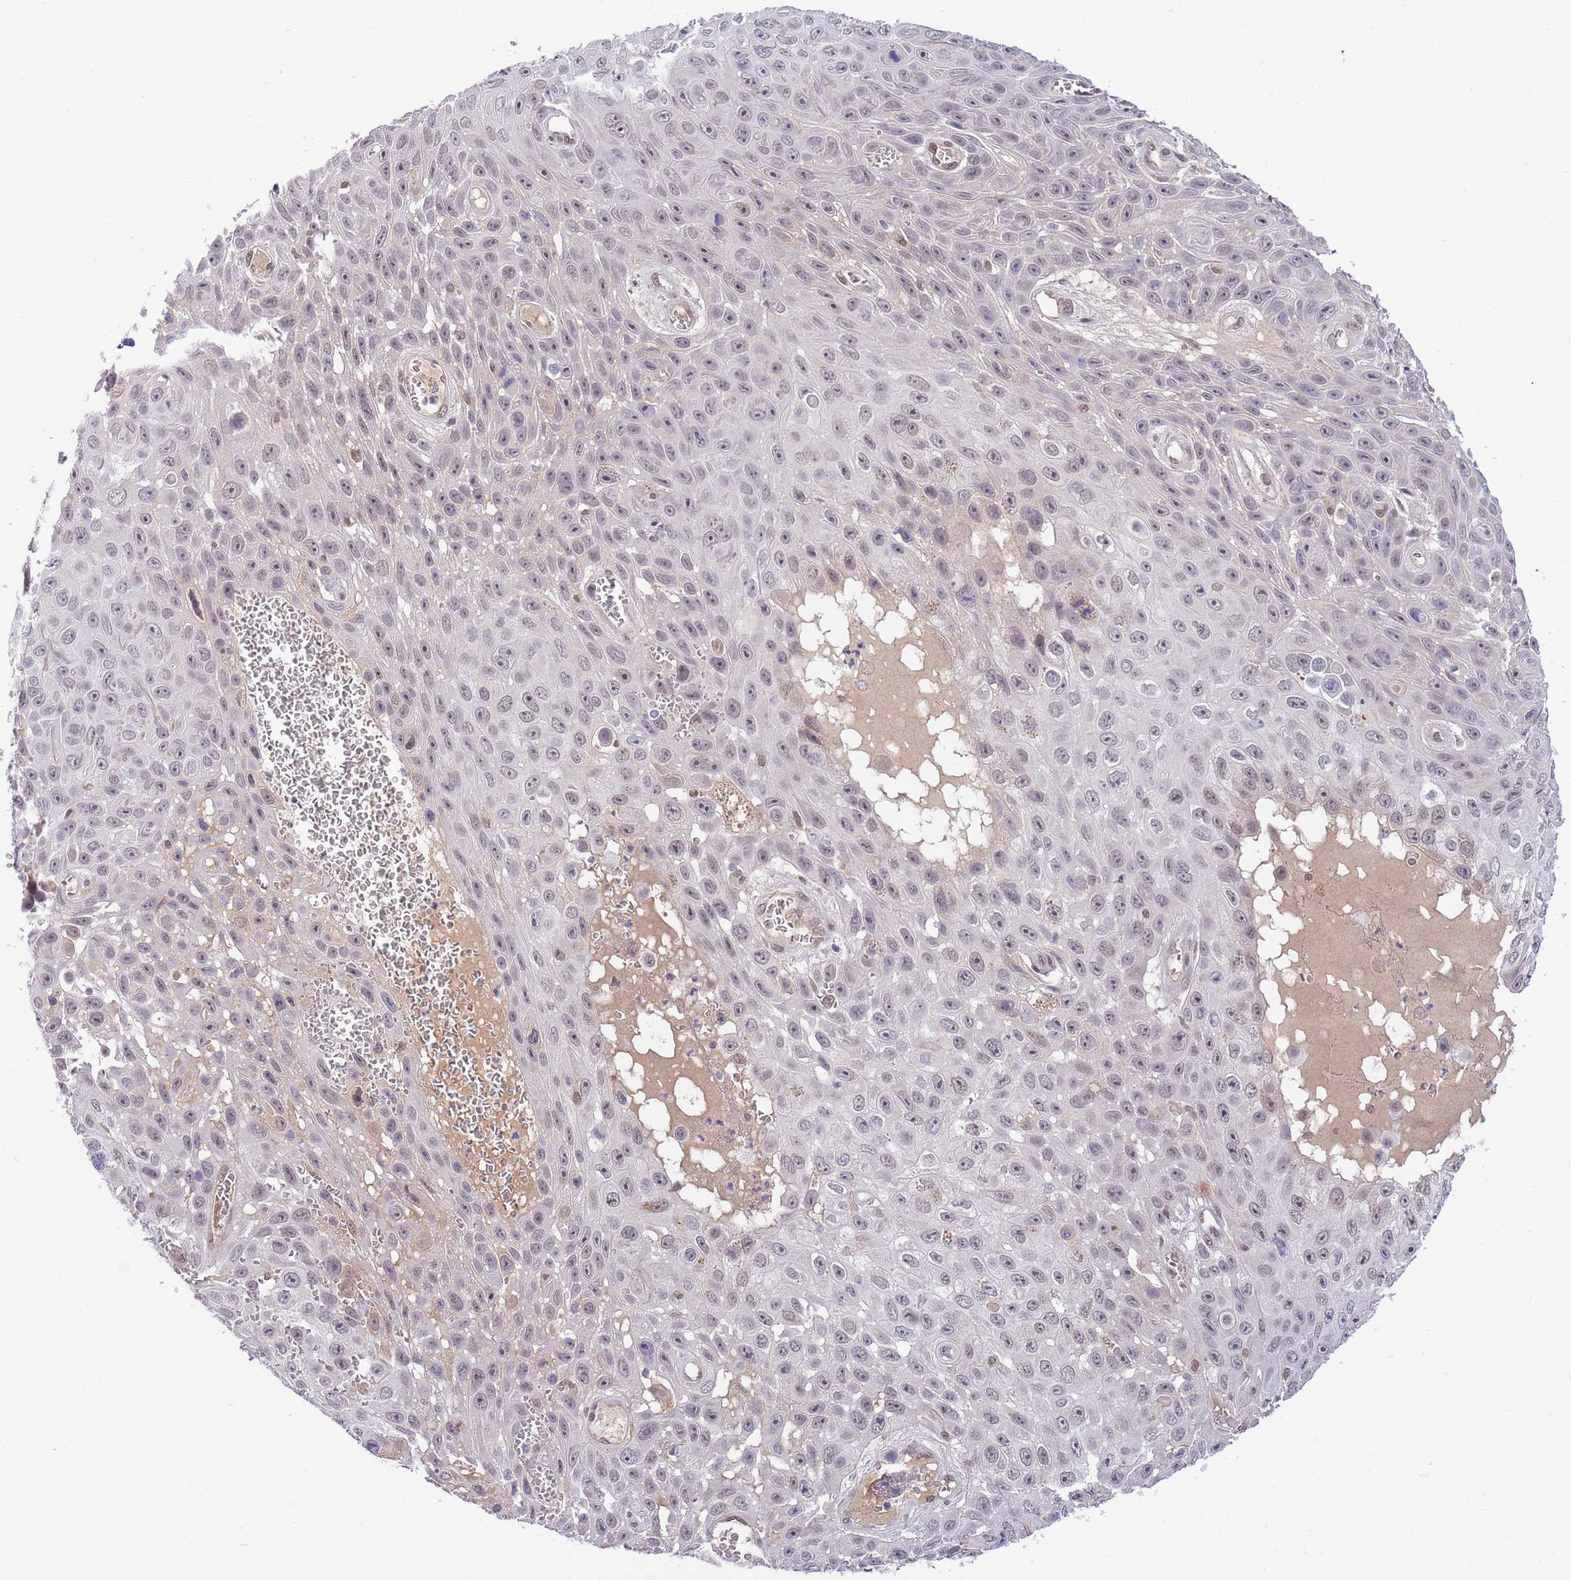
{"staining": {"intensity": "weak", "quantity": "25%-75%", "location": "nuclear"}, "tissue": "skin cancer", "cell_type": "Tumor cells", "image_type": "cancer", "snomed": [{"axis": "morphology", "description": "Squamous cell carcinoma, NOS"}, {"axis": "topography", "description": "Skin"}], "caption": "Protein staining by immunohistochemistry shows weak nuclear expression in approximately 25%-75% of tumor cells in skin cancer (squamous cell carcinoma).", "gene": "NLRP6", "patient": {"sex": "male", "age": 82}}